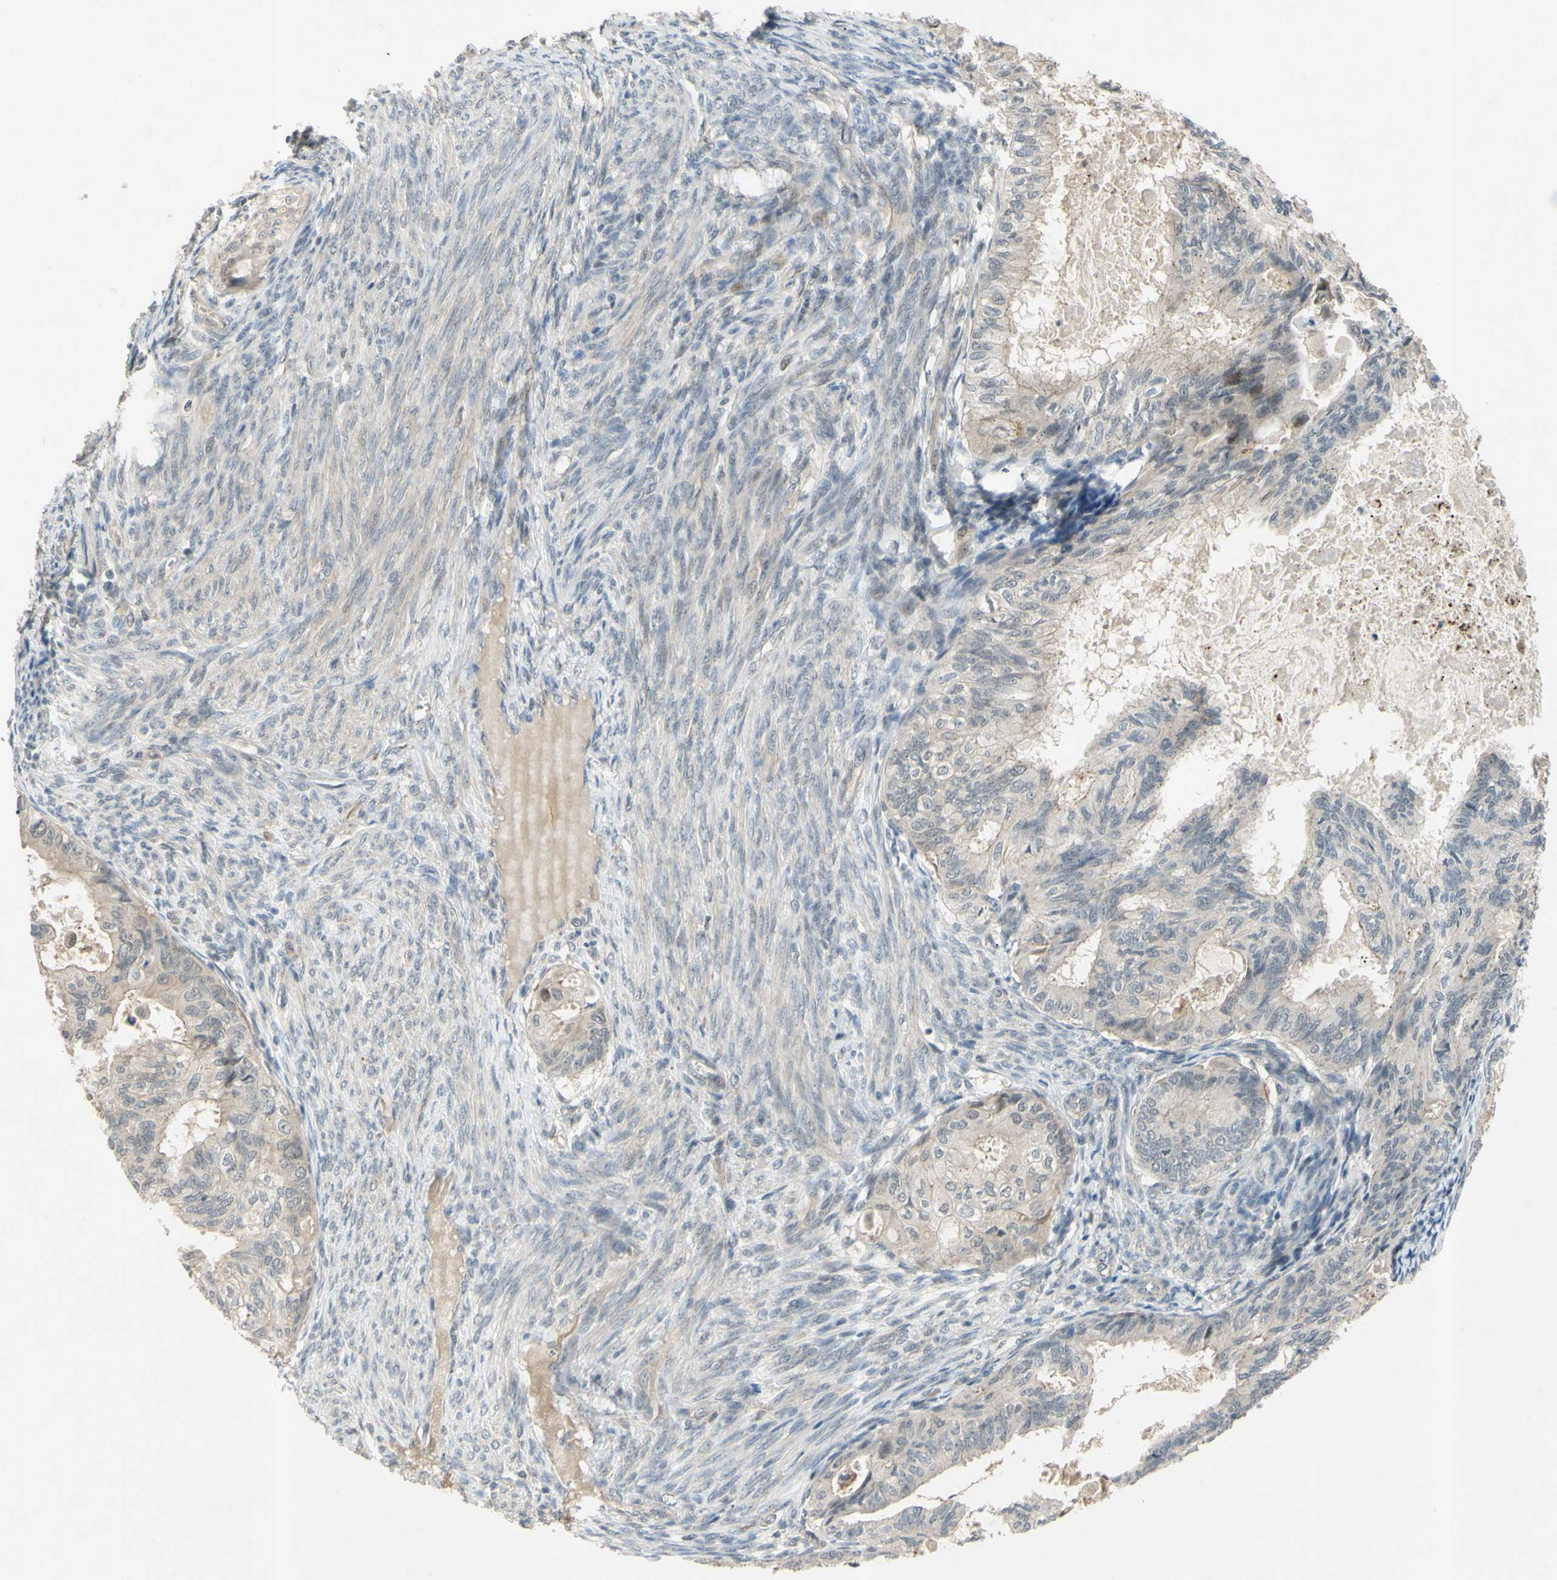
{"staining": {"intensity": "weak", "quantity": ">75%", "location": "cytoplasmic/membranous"}, "tissue": "cervical cancer", "cell_type": "Tumor cells", "image_type": "cancer", "snomed": [{"axis": "morphology", "description": "Normal tissue, NOS"}, {"axis": "morphology", "description": "Adenocarcinoma, NOS"}, {"axis": "topography", "description": "Cervix"}, {"axis": "topography", "description": "Endometrium"}], "caption": "Immunohistochemistry of human cervical cancer (adenocarcinoma) displays low levels of weak cytoplasmic/membranous staining in about >75% of tumor cells. (IHC, brightfield microscopy, high magnification).", "gene": "ALK", "patient": {"sex": "female", "age": 86}}